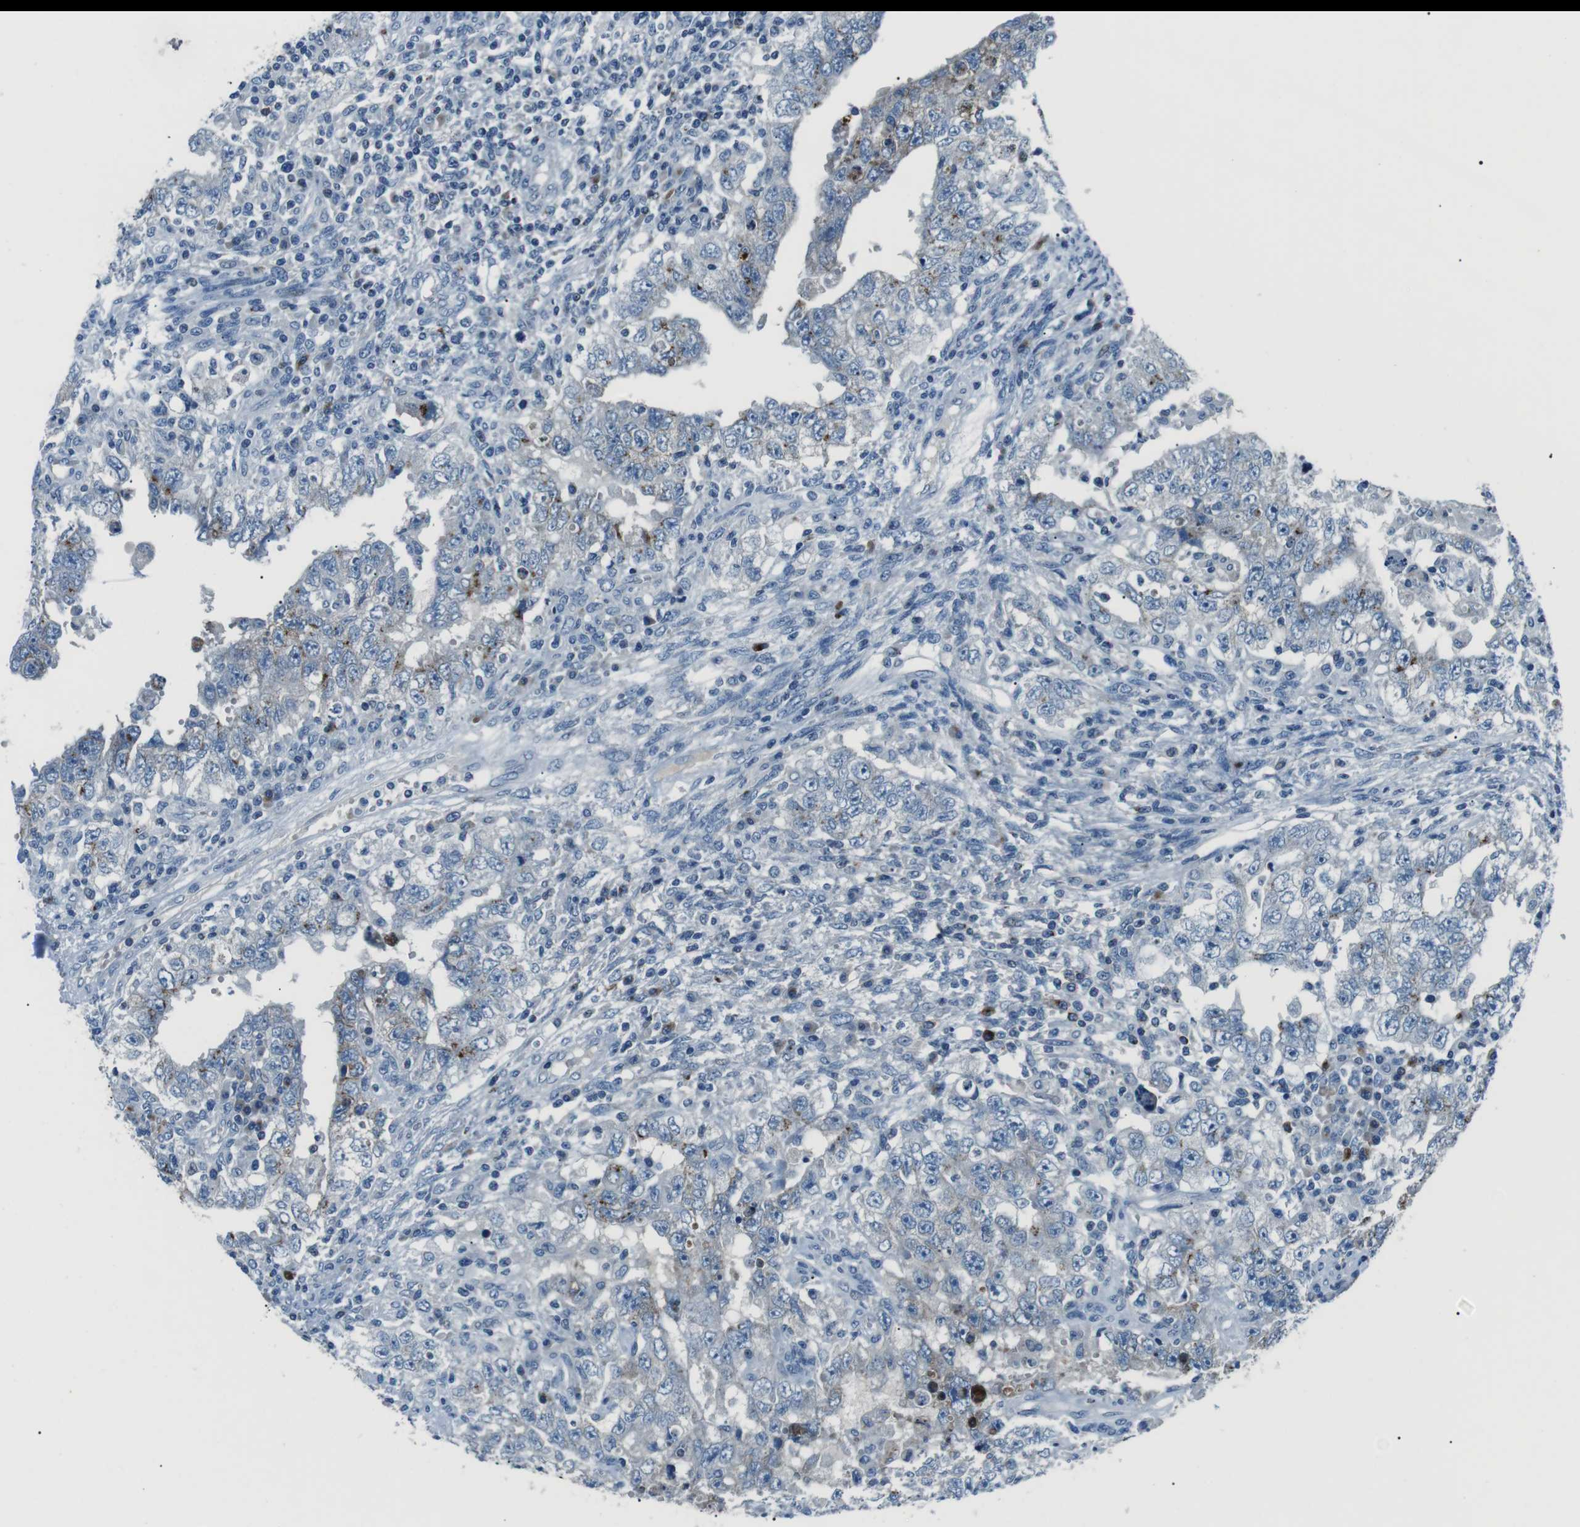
{"staining": {"intensity": "moderate", "quantity": "<25%", "location": "cytoplasmic/membranous"}, "tissue": "testis cancer", "cell_type": "Tumor cells", "image_type": "cancer", "snomed": [{"axis": "morphology", "description": "Carcinoma, Embryonal, NOS"}, {"axis": "topography", "description": "Testis"}], "caption": "Immunohistochemistry (DAB) staining of human testis cancer exhibits moderate cytoplasmic/membranous protein staining in approximately <25% of tumor cells. (IHC, brightfield microscopy, high magnification).", "gene": "ST6GAL1", "patient": {"sex": "male", "age": 26}}